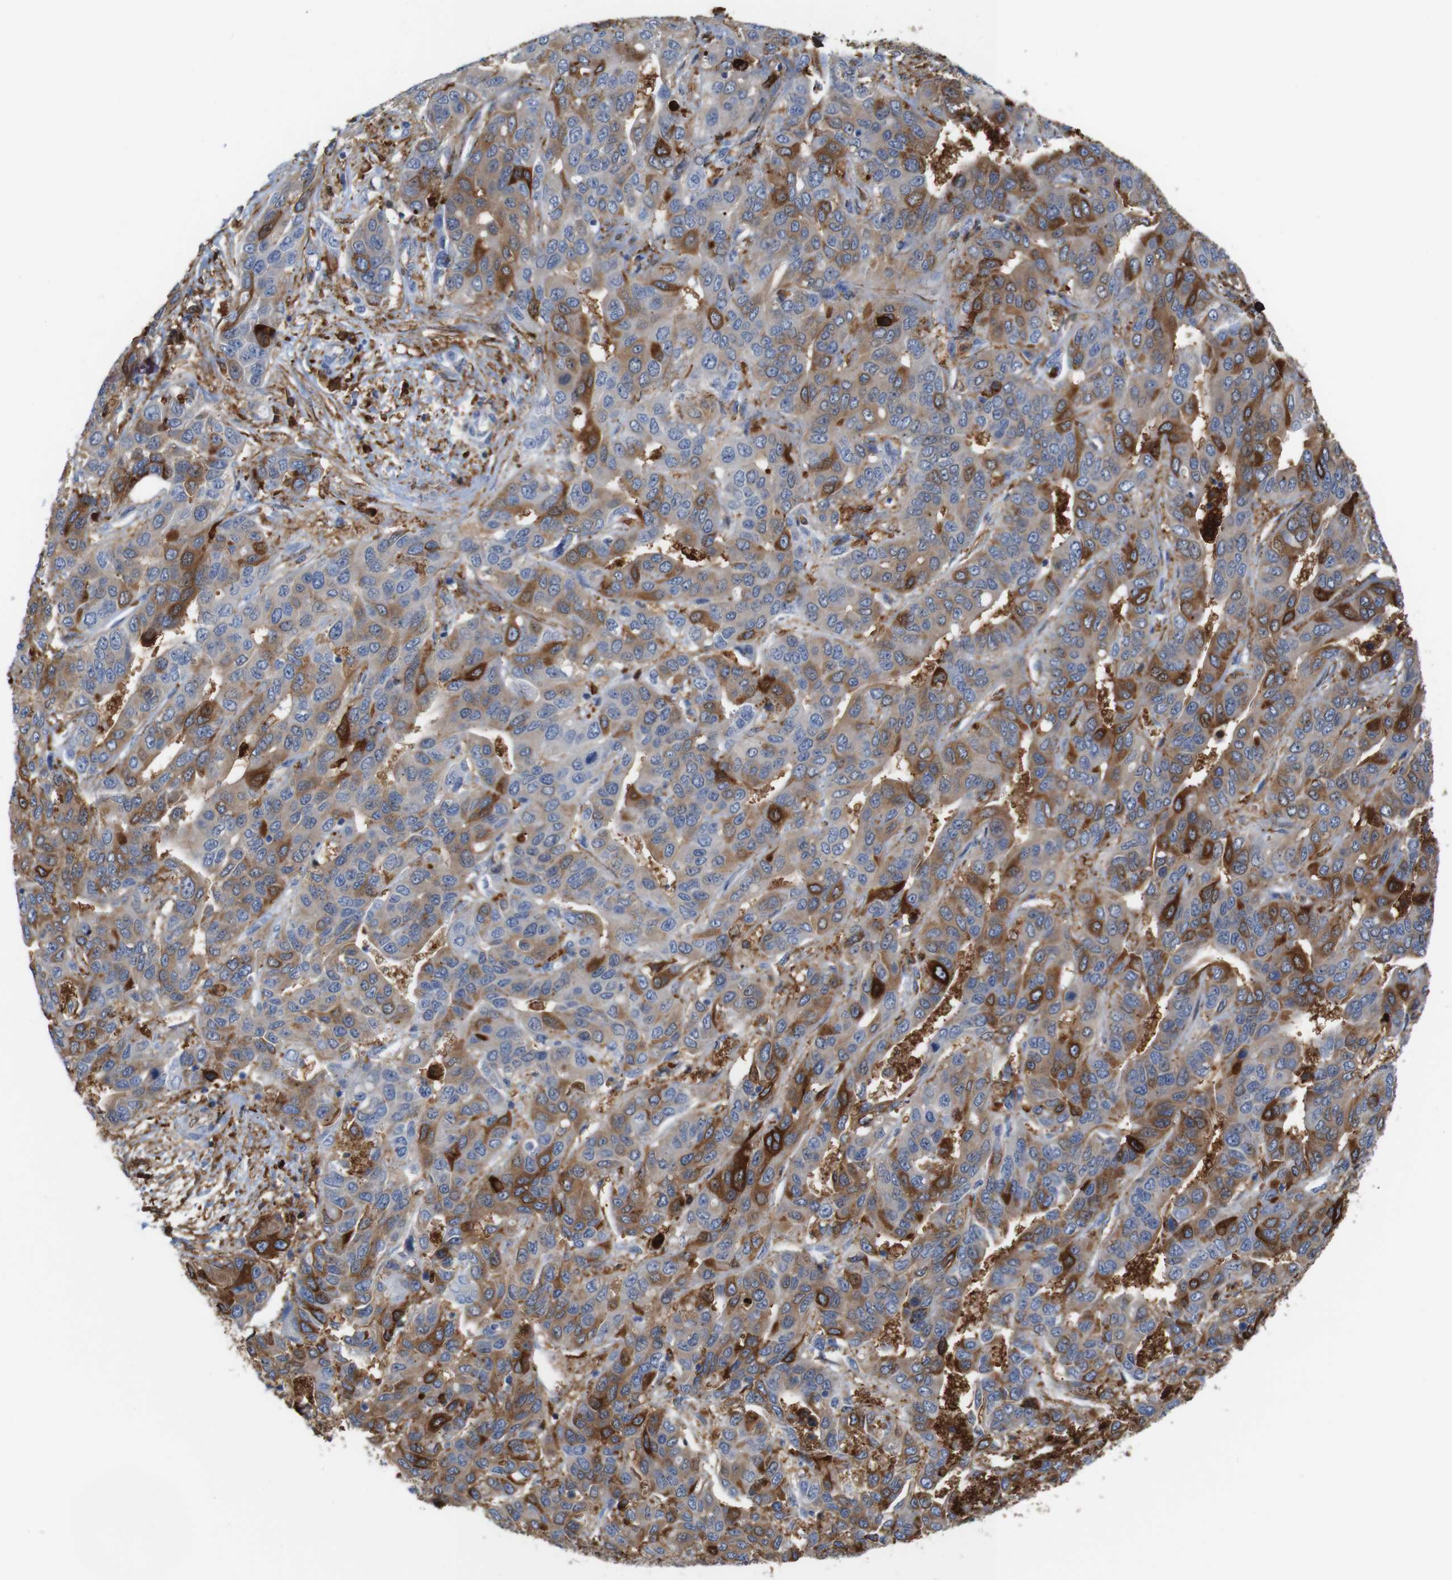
{"staining": {"intensity": "moderate", "quantity": ">75%", "location": "cytoplasmic/membranous"}, "tissue": "liver cancer", "cell_type": "Tumor cells", "image_type": "cancer", "snomed": [{"axis": "morphology", "description": "Cholangiocarcinoma"}, {"axis": "topography", "description": "Liver"}], "caption": "A brown stain highlights moderate cytoplasmic/membranous positivity of a protein in human liver cholangiocarcinoma tumor cells. The protein of interest is stained brown, and the nuclei are stained in blue (DAB IHC with brightfield microscopy, high magnification).", "gene": "ANXA1", "patient": {"sex": "female", "age": 52}}